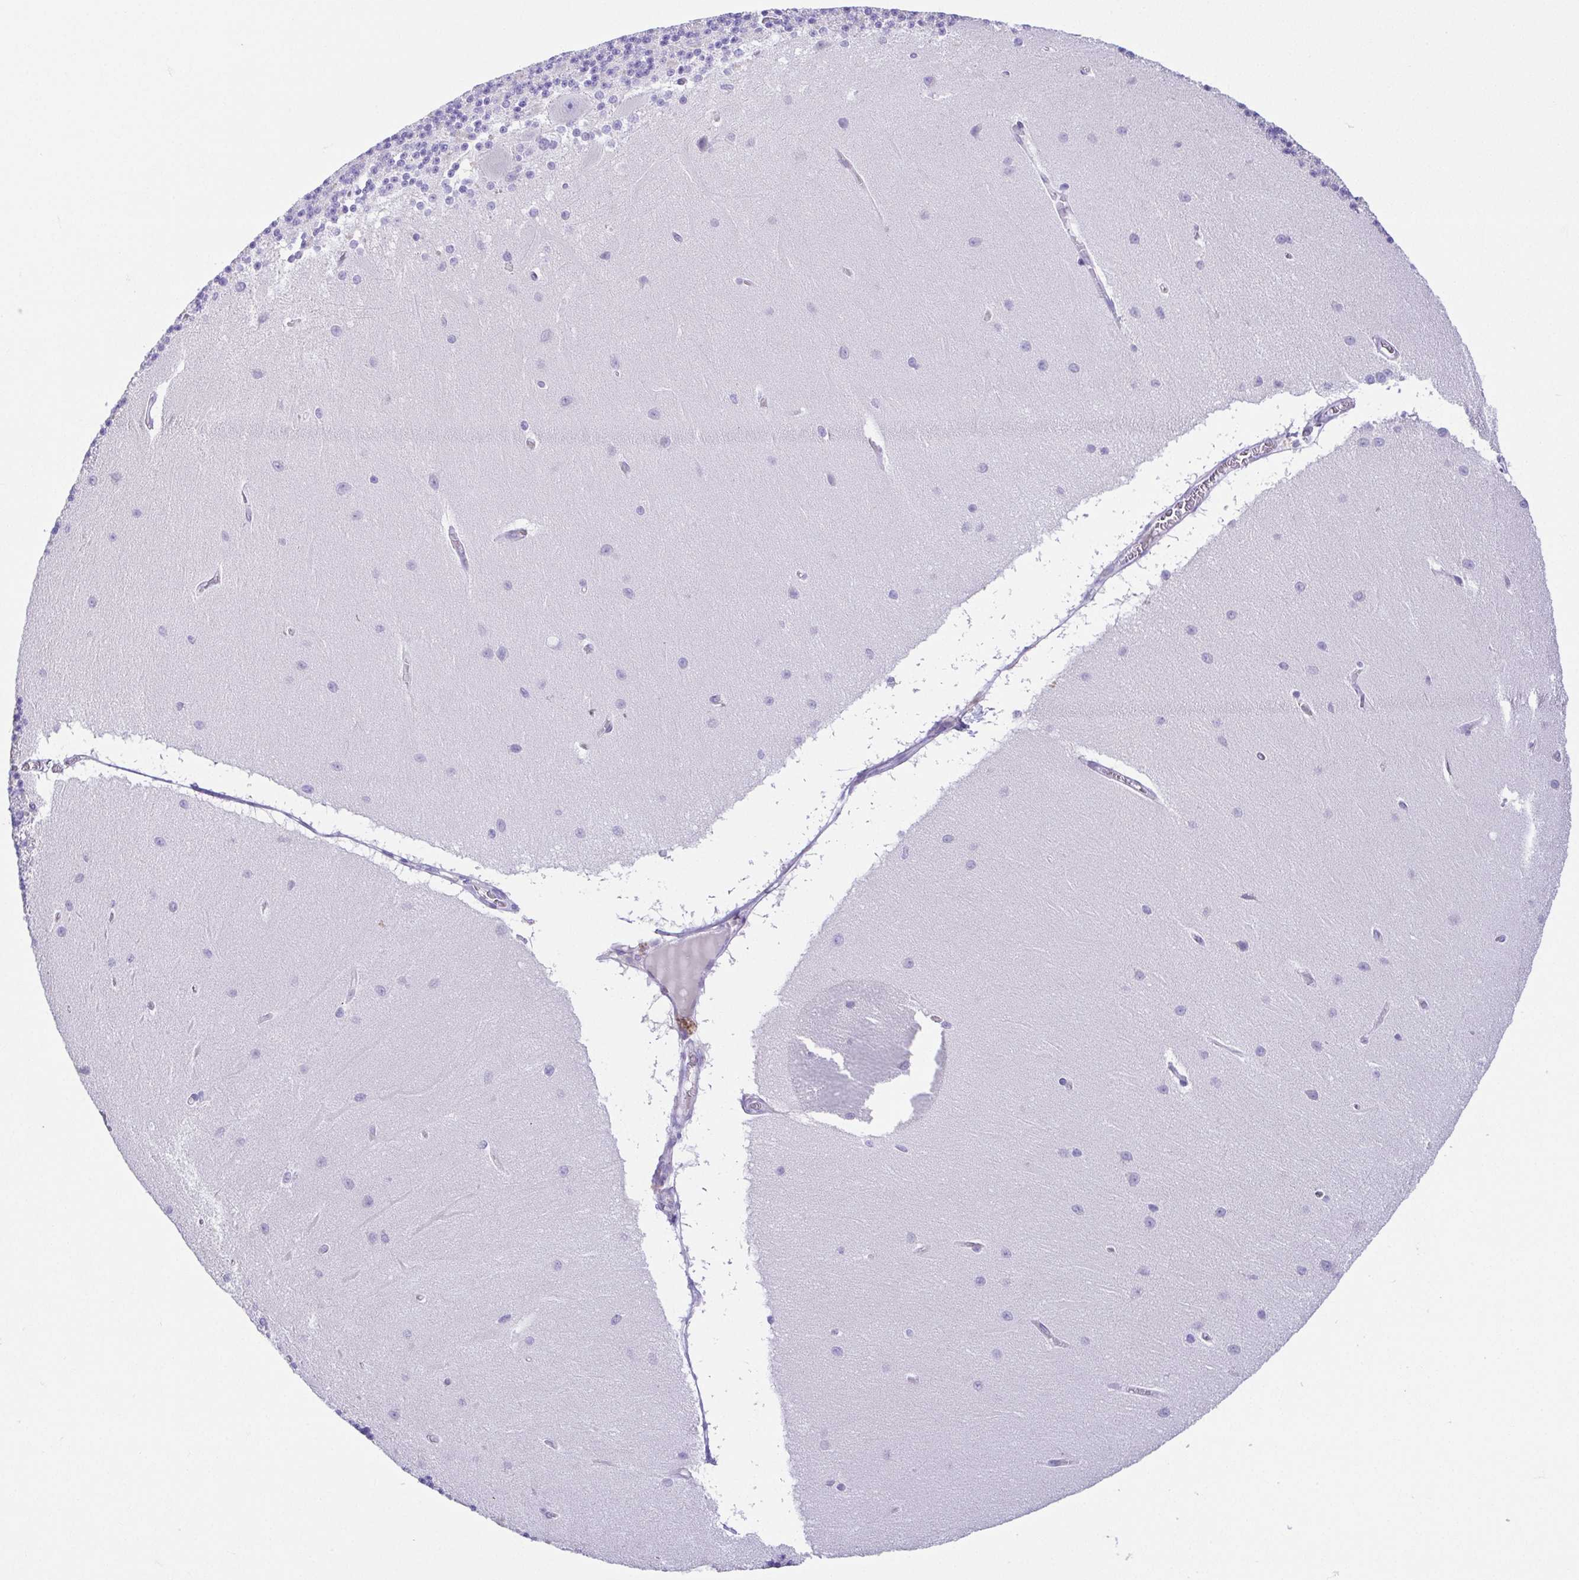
{"staining": {"intensity": "negative", "quantity": "none", "location": "none"}, "tissue": "cerebellum", "cell_type": "Cells in granular layer", "image_type": "normal", "snomed": [{"axis": "morphology", "description": "Normal tissue, NOS"}, {"axis": "topography", "description": "Cerebellum"}], "caption": "Immunohistochemistry of benign cerebellum exhibits no staining in cells in granular layer. (DAB (3,3'-diaminobenzidine) immunohistochemistry visualized using brightfield microscopy, high magnification).", "gene": "SPATA4", "patient": {"sex": "female", "age": 54}}